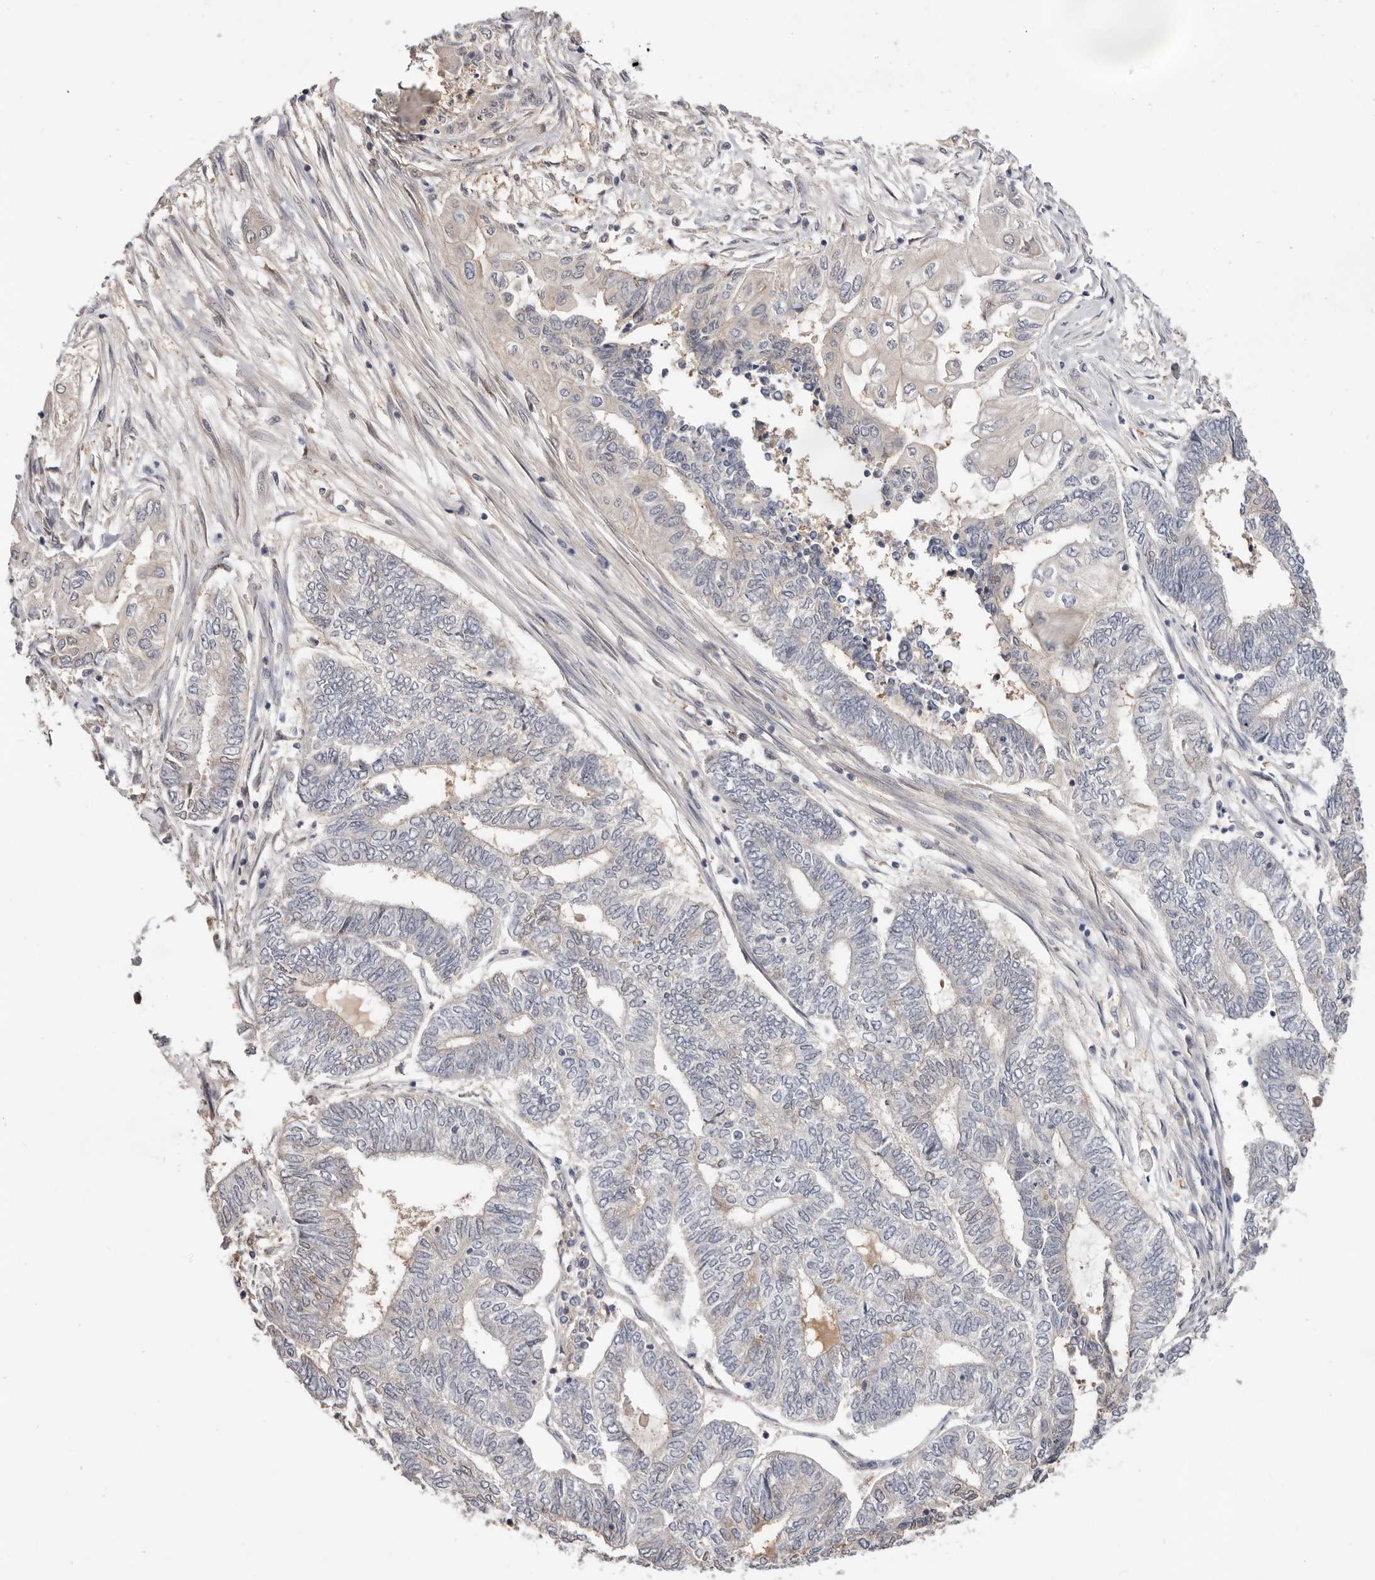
{"staining": {"intensity": "negative", "quantity": "none", "location": "none"}, "tissue": "endometrial cancer", "cell_type": "Tumor cells", "image_type": "cancer", "snomed": [{"axis": "morphology", "description": "Adenocarcinoma, NOS"}, {"axis": "topography", "description": "Uterus"}, {"axis": "topography", "description": "Endometrium"}], "caption": "Tumor cells show no significant protein staining in endometrial cancer.", "gene": "DOP1A", "patient": {"sex": "female", "age": 70}}